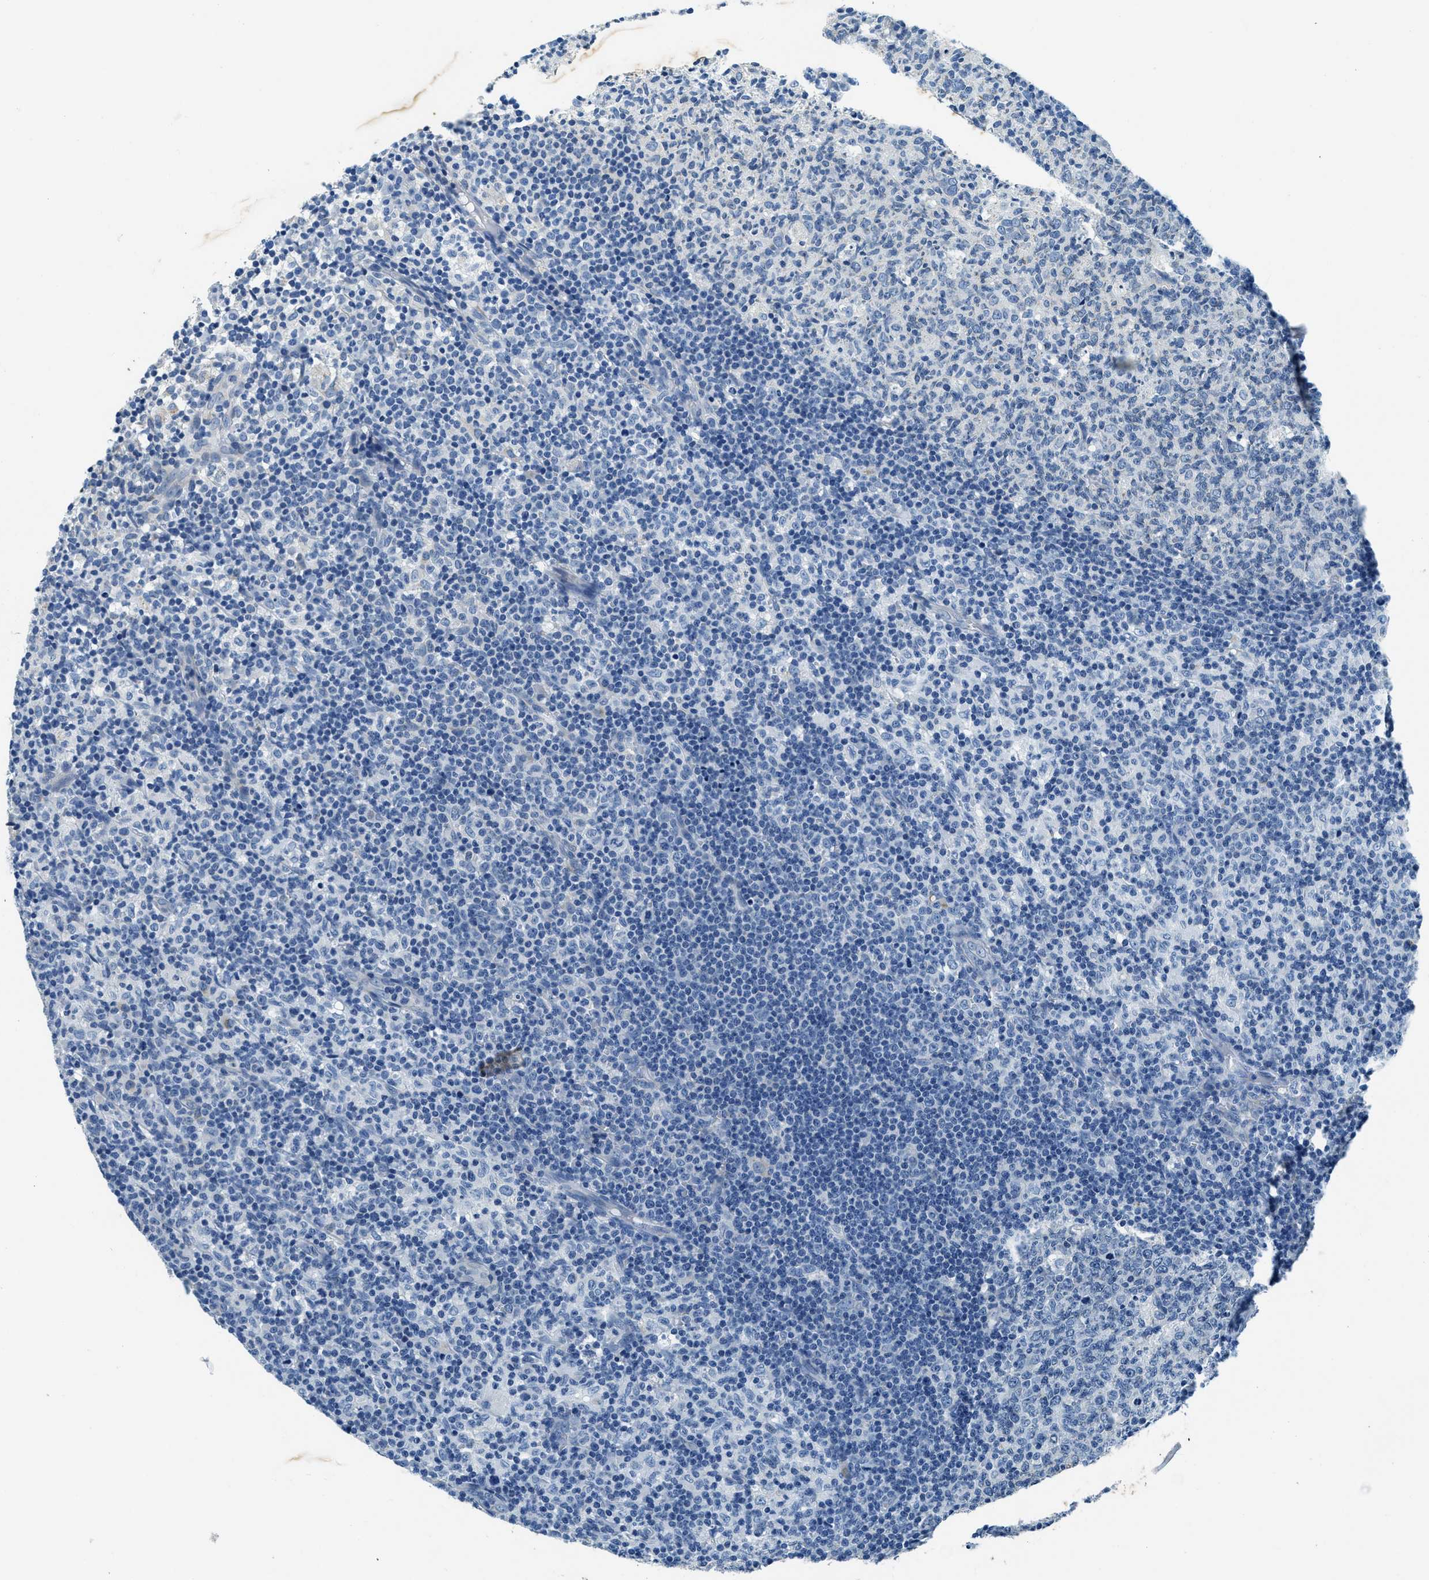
{"staining": {"intensity": "negative", "quantity": "none", "location": "none"}, "tissue": "lymph node", "cell_type": "Germinal center cells", "image_type": "normal", "snomed": [{"axis": "morphology", "description": "Normal tissue, NOS"}, {"axis": "morphology", "description": "Inflammation, NOS"}, {"axis": "topography", "description": "Lymph node"}], "caption": "An IHC image of benign lymph node is shown. There is no staining in germinal center cells of lymph node.", "gene": "UBAC2", "patient": {"sex": "male", "age": 55}}